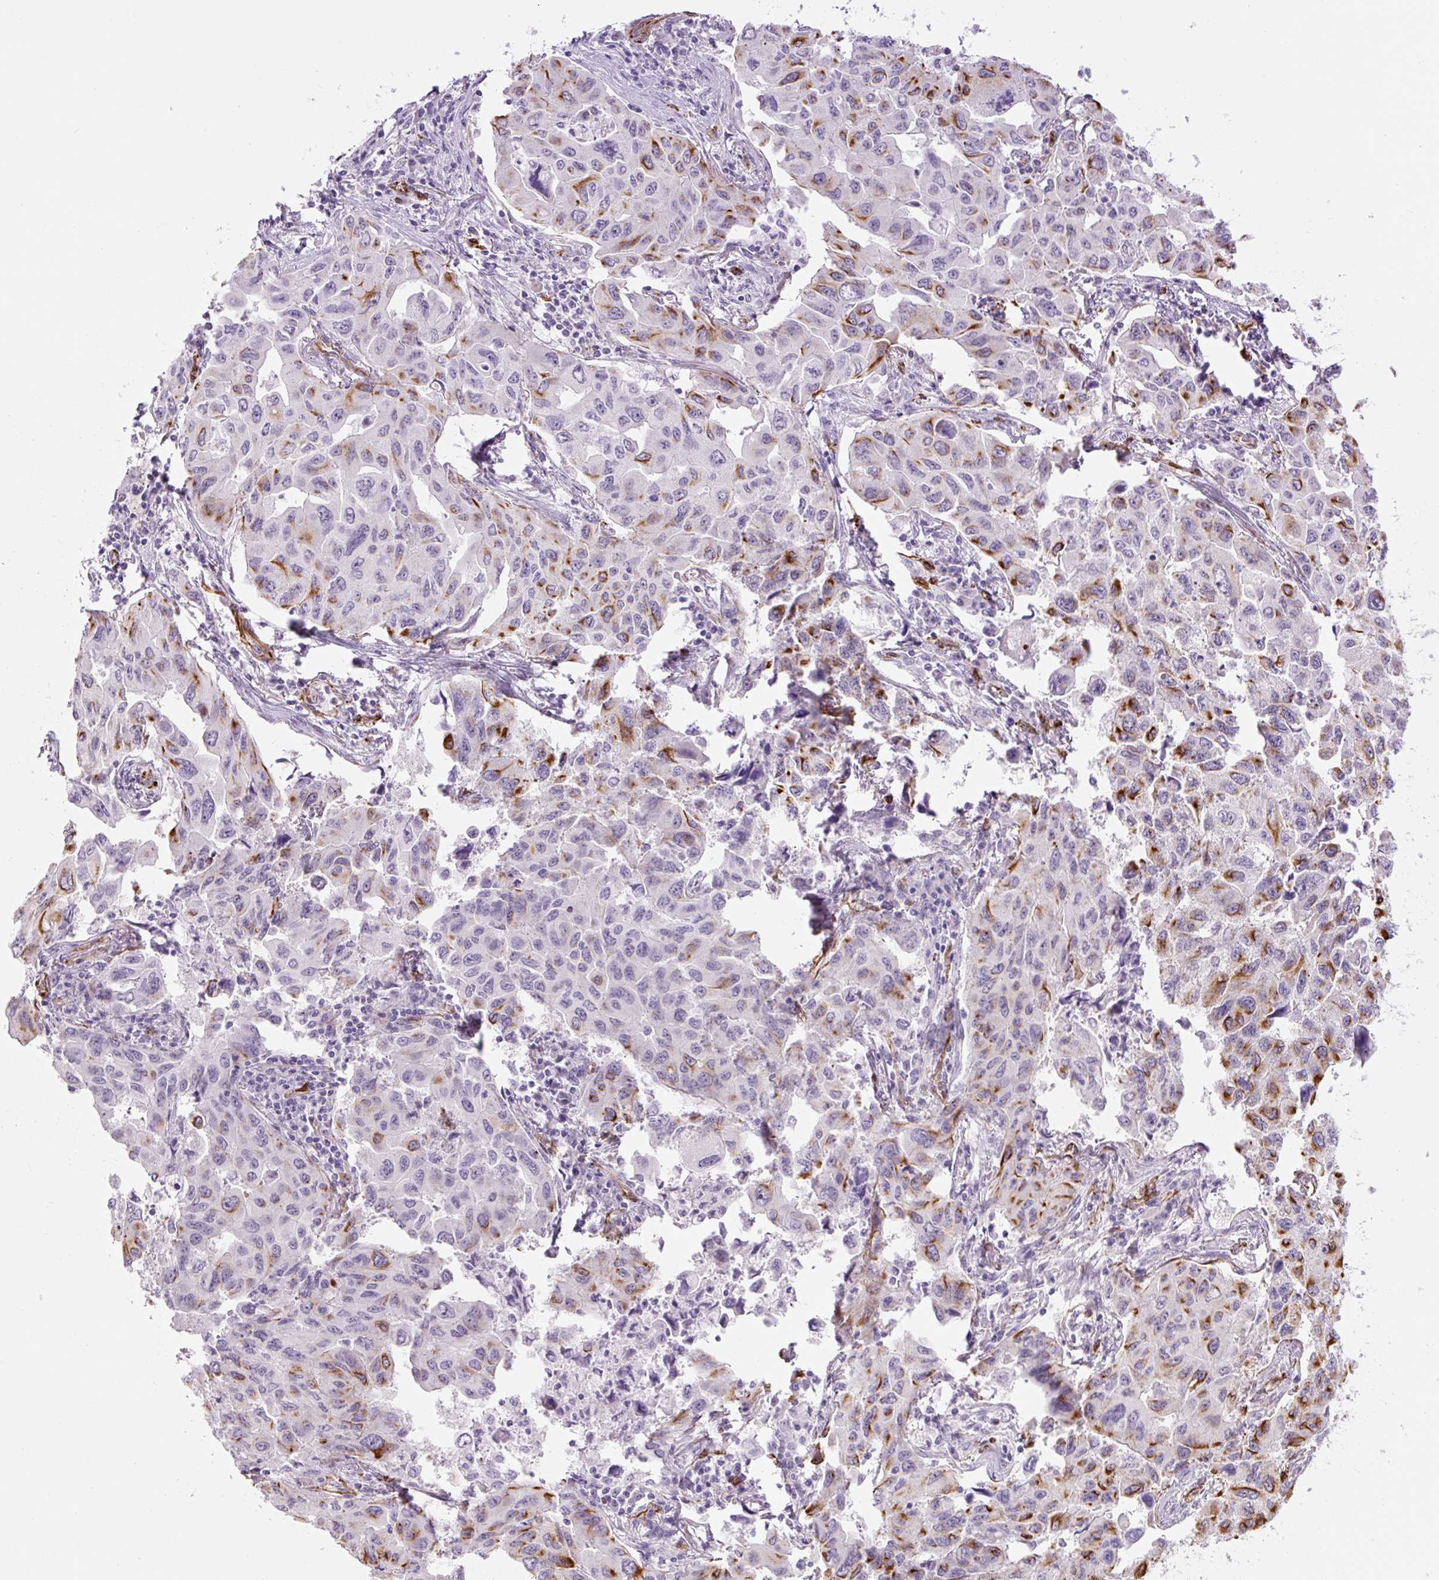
{"staining": {"intensity": "moderate", "quantity": "25%-75%", "location": "cytoplasmic/membranous"}, "tissue": "lung cancer", "cell_type": "Tumor cells", "image_type": "cancer", "snomed": [{"axis": "morphology", "description": "Adenocarcinoma, NOS"}, {"axis": "topography", "description": "Lung"}], "caption": "Protein staining of lung cancer (adenocarcinoma) tissue reveals moderate cytoplasmic/membranous staining in about 25%-75% of tumor cells.", "gene": "NES", "patient": {"sex": "male", "age": 64}}